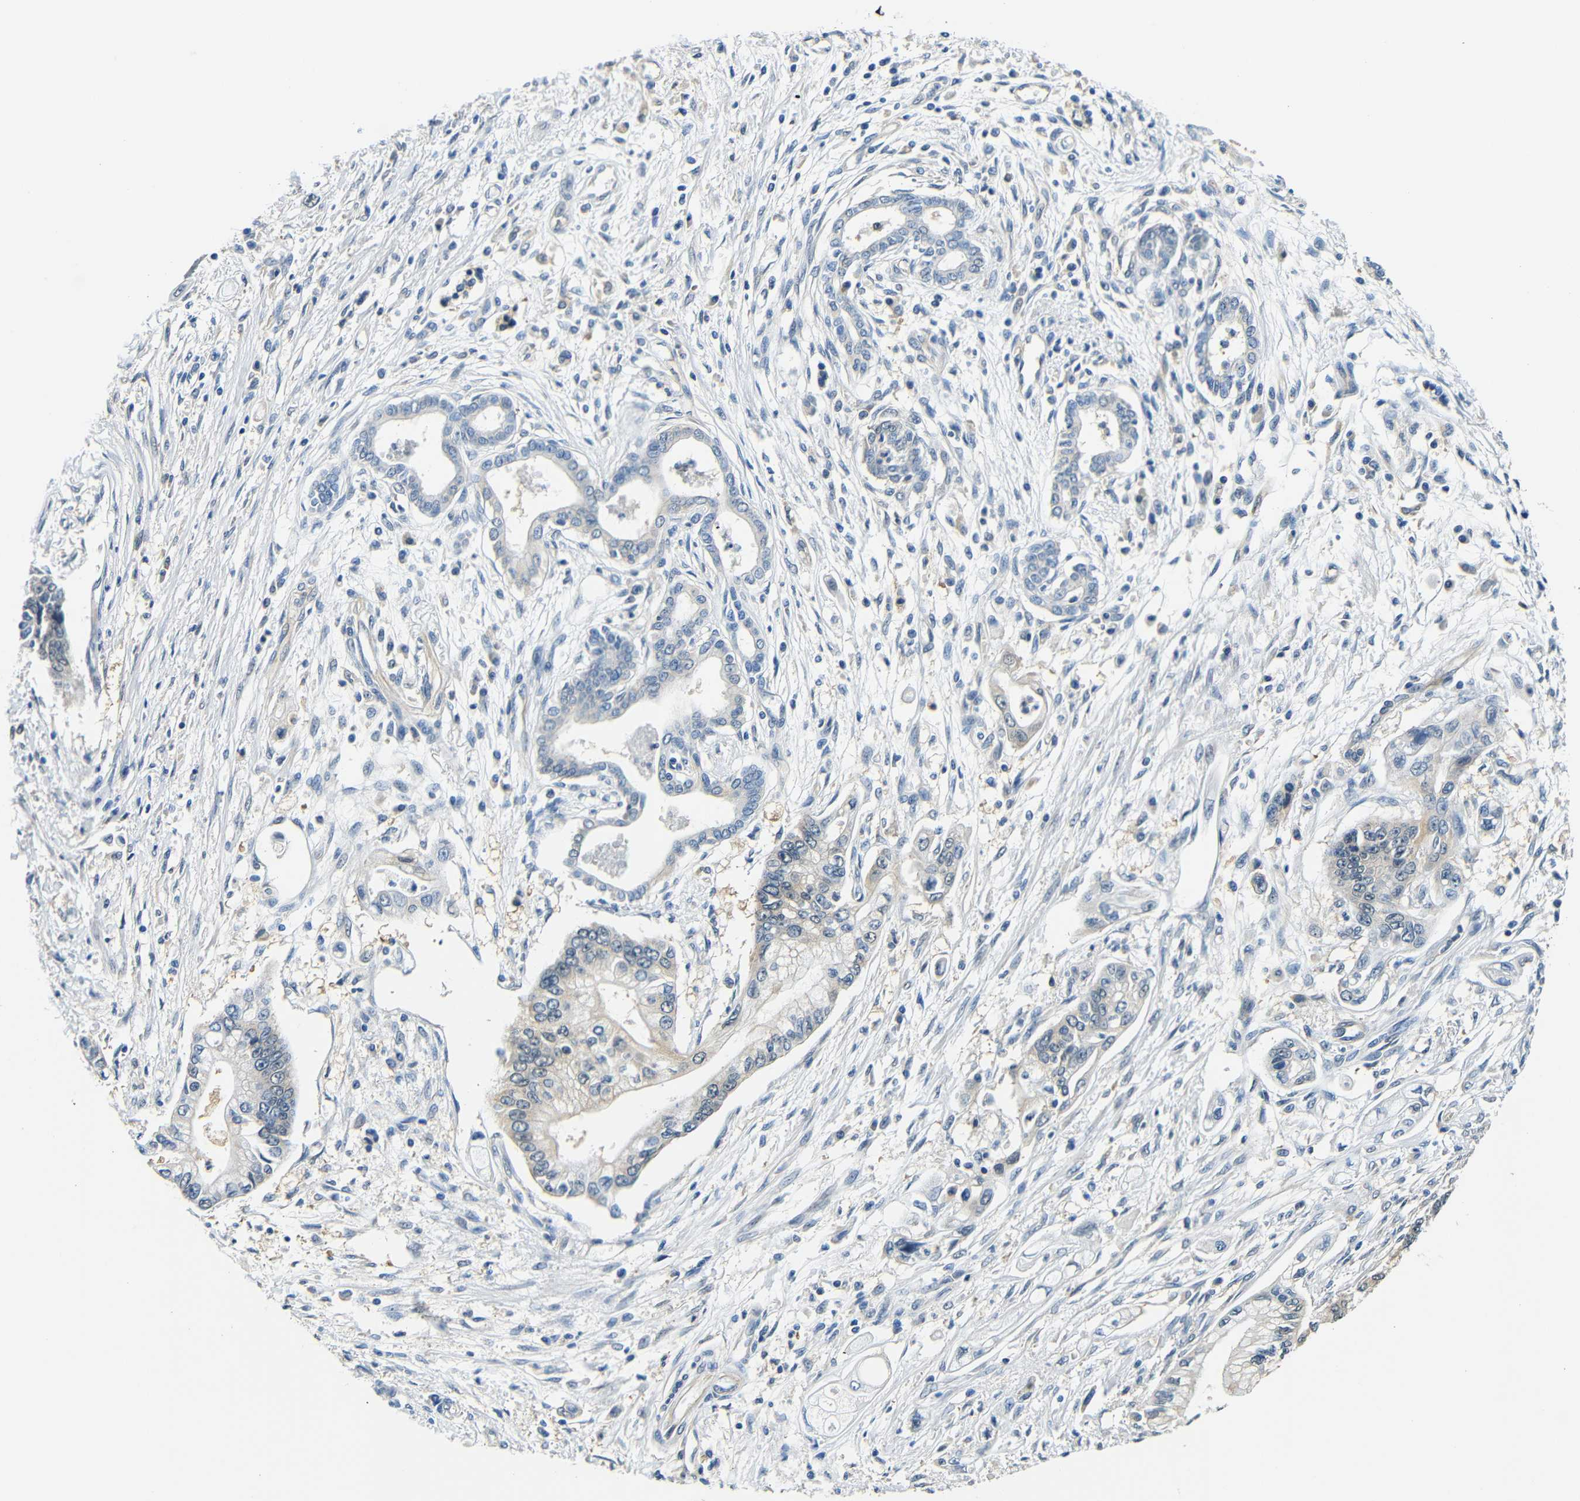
{"staining": {"intensity": "weak", "quantity": "25%-75%", "location": "cytoplasmic/membranous"}, "tissue": "pancreatic cancer", "cell_type": "Tumor cells", "image_type": "cancer", "snomed": [{"axis": "morphology", "description": "Adenocarcinoma, NOS"}, {"axis": "topography", "description": "Pancreas"}], "caption": "A histopathology image of human pancreatic cancer stained for a protein exhibits weak cytoplasmic/membranous brown staining in tumor cells.", "gene": "ADAP1", "patient": {"sex": "male", "age": 56}}